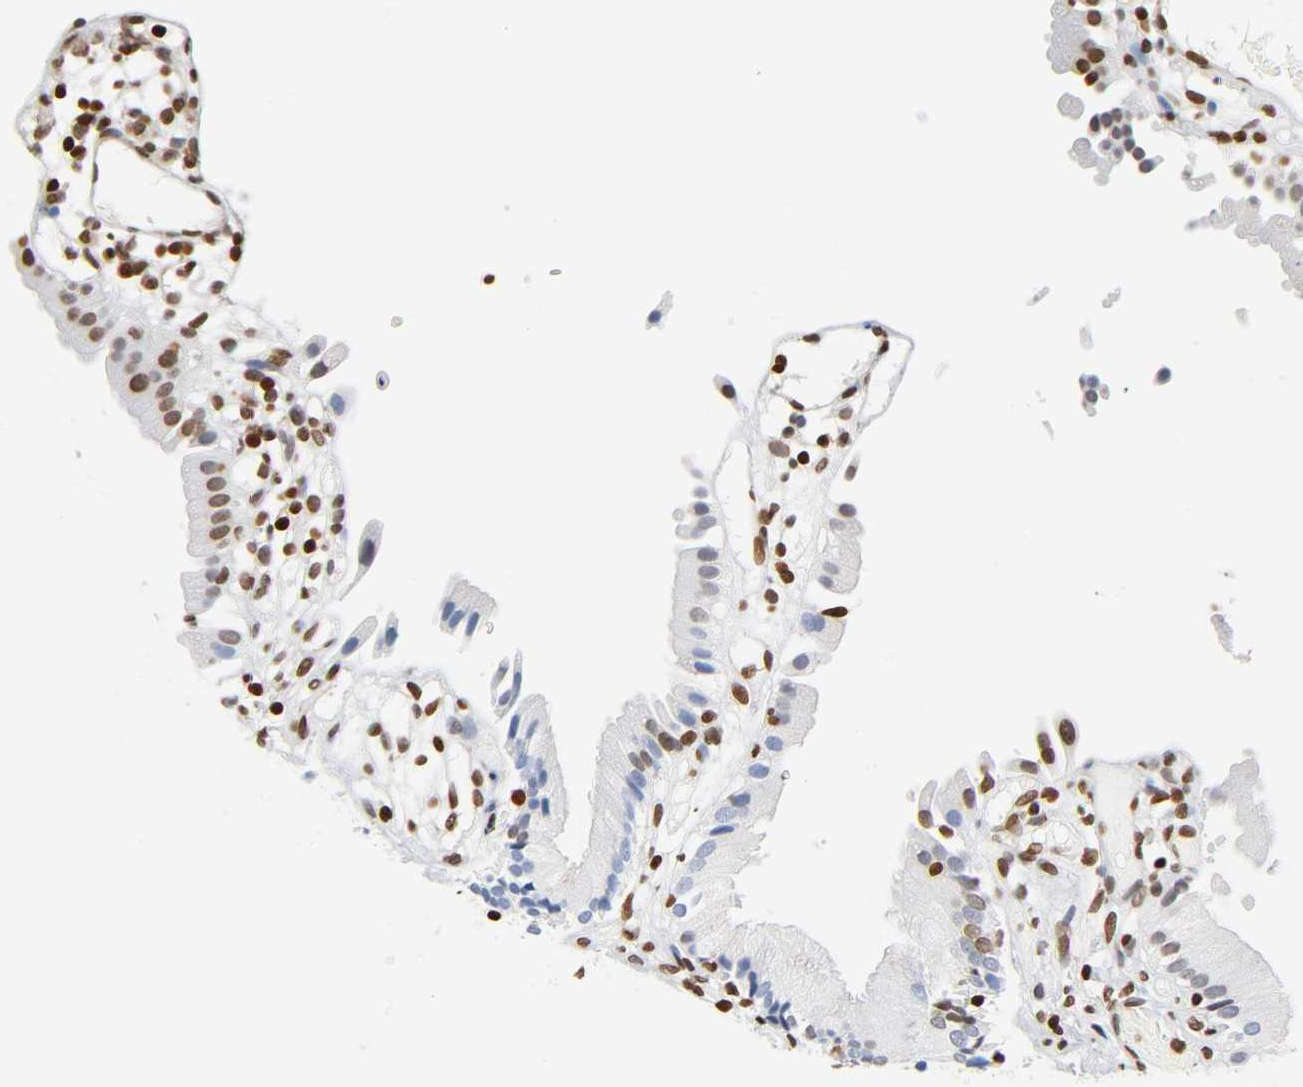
{"staining": {"intensity": "moderate", "quantity": "25%-75%", "location": "nuclear"}, "tissue": "gallbladder", "cell_type": "Glandular cells", "image_type": "normal", "snomed": [{"axis": "morphology", "description": "Normal tissue, NOS"}, {"axis": "topography", "description": "Gallbladder"}], "caption": "Moderate nuclear staining for a protein is appreciated in about 25%-75% of glandular cells of benign gallbladder using IHC.", "gene": "HOXA6", "patient": {"sex": "male", "age": 65}}